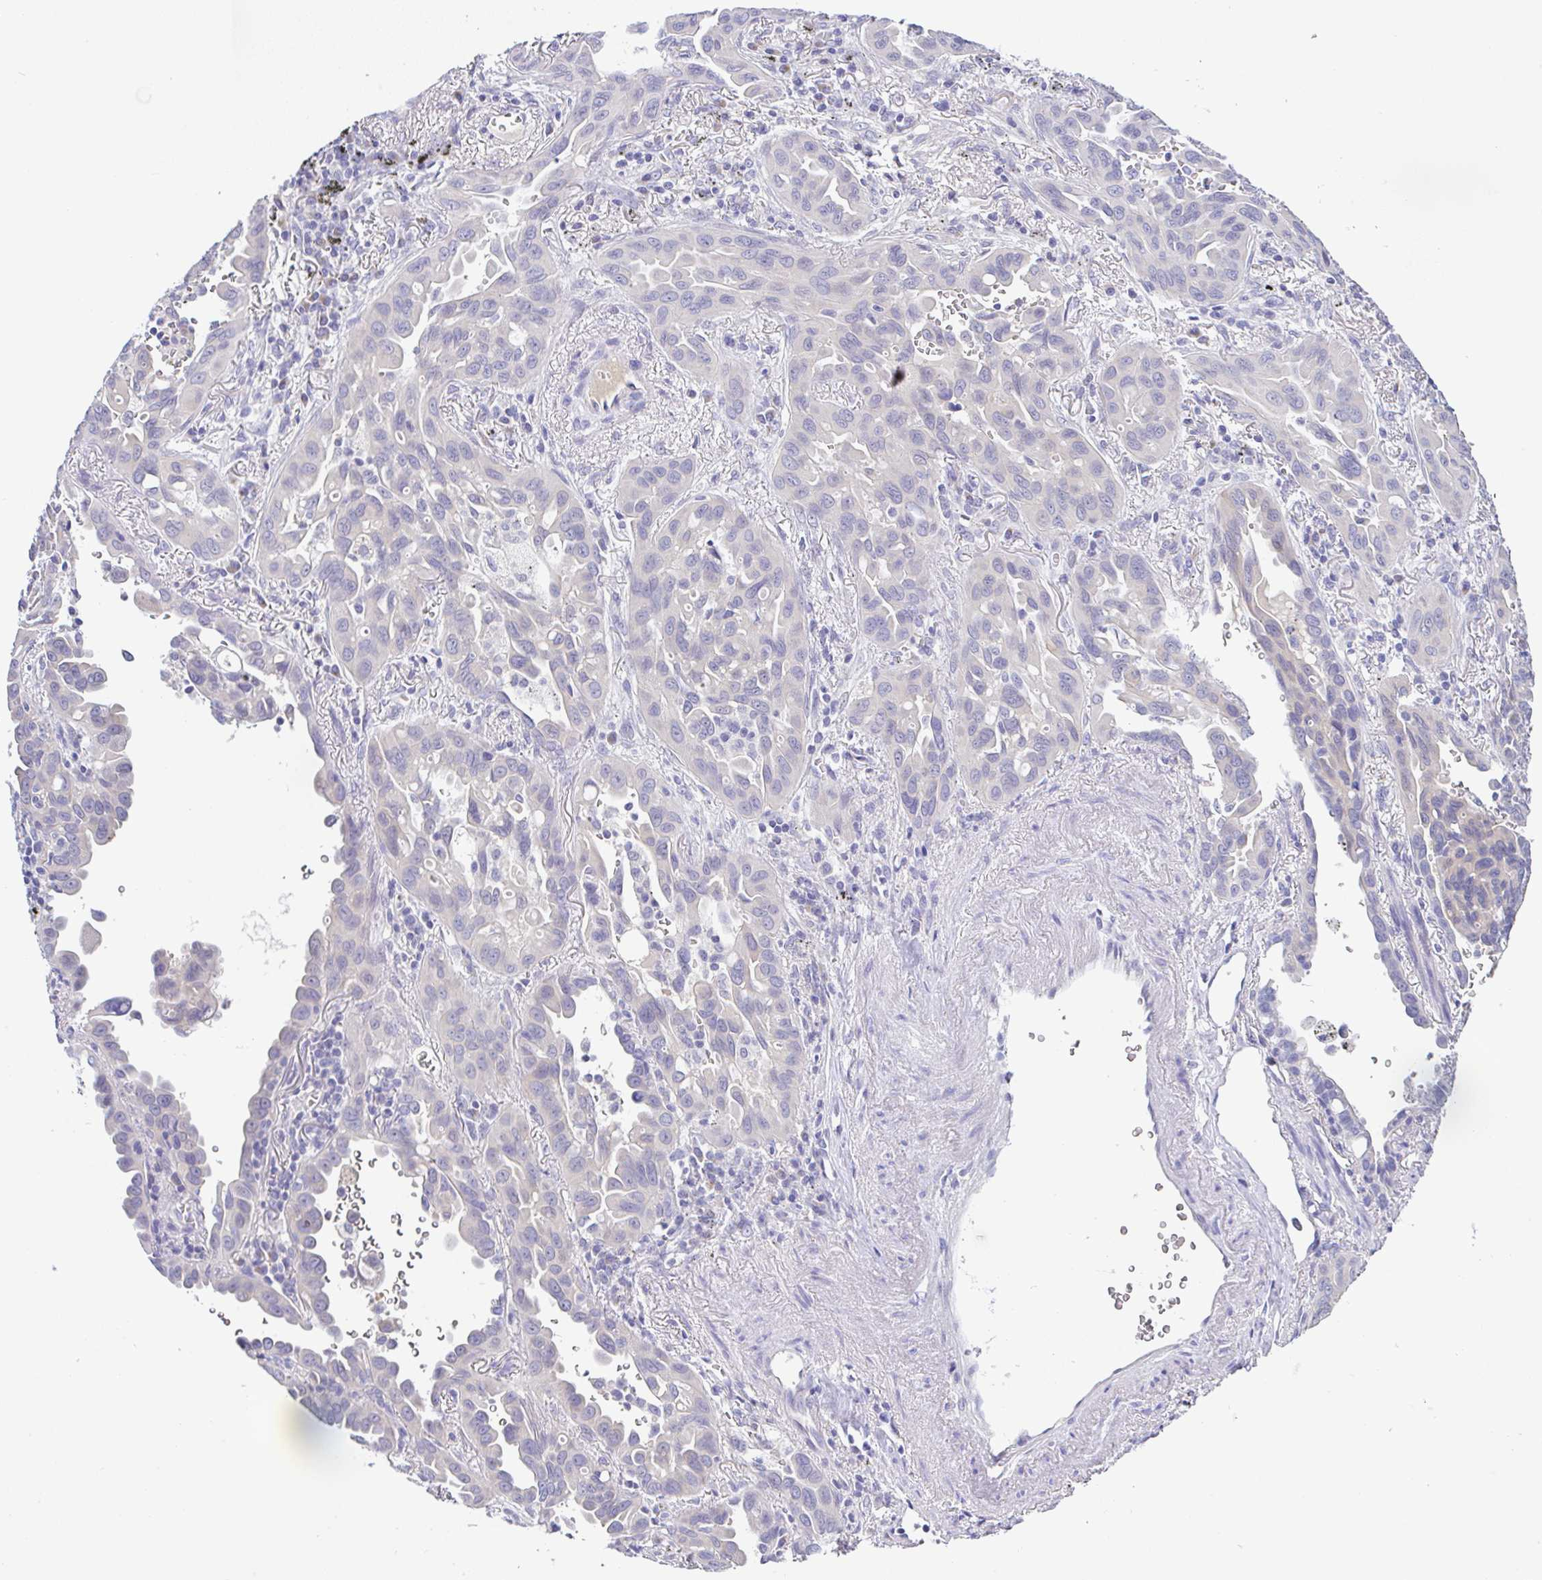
{"staining": {"intensity": "negative", "quantity": "none", "location": "none"}, "tissue": "lung cancer", "cell_type": "Tumor cells", "image_type": "cancer", "snomed": [{"axis": "morphology", "description": "Adenocarcinoma, NOS"}, {"axis": "topography", "description": "Lung"}], "caption": "Tumor cells are negative for brown protein staining in lung cancer (adenocarcinoma).", "gene": "SERPINE3", "patient": {"sex": "male", "age": 68}}